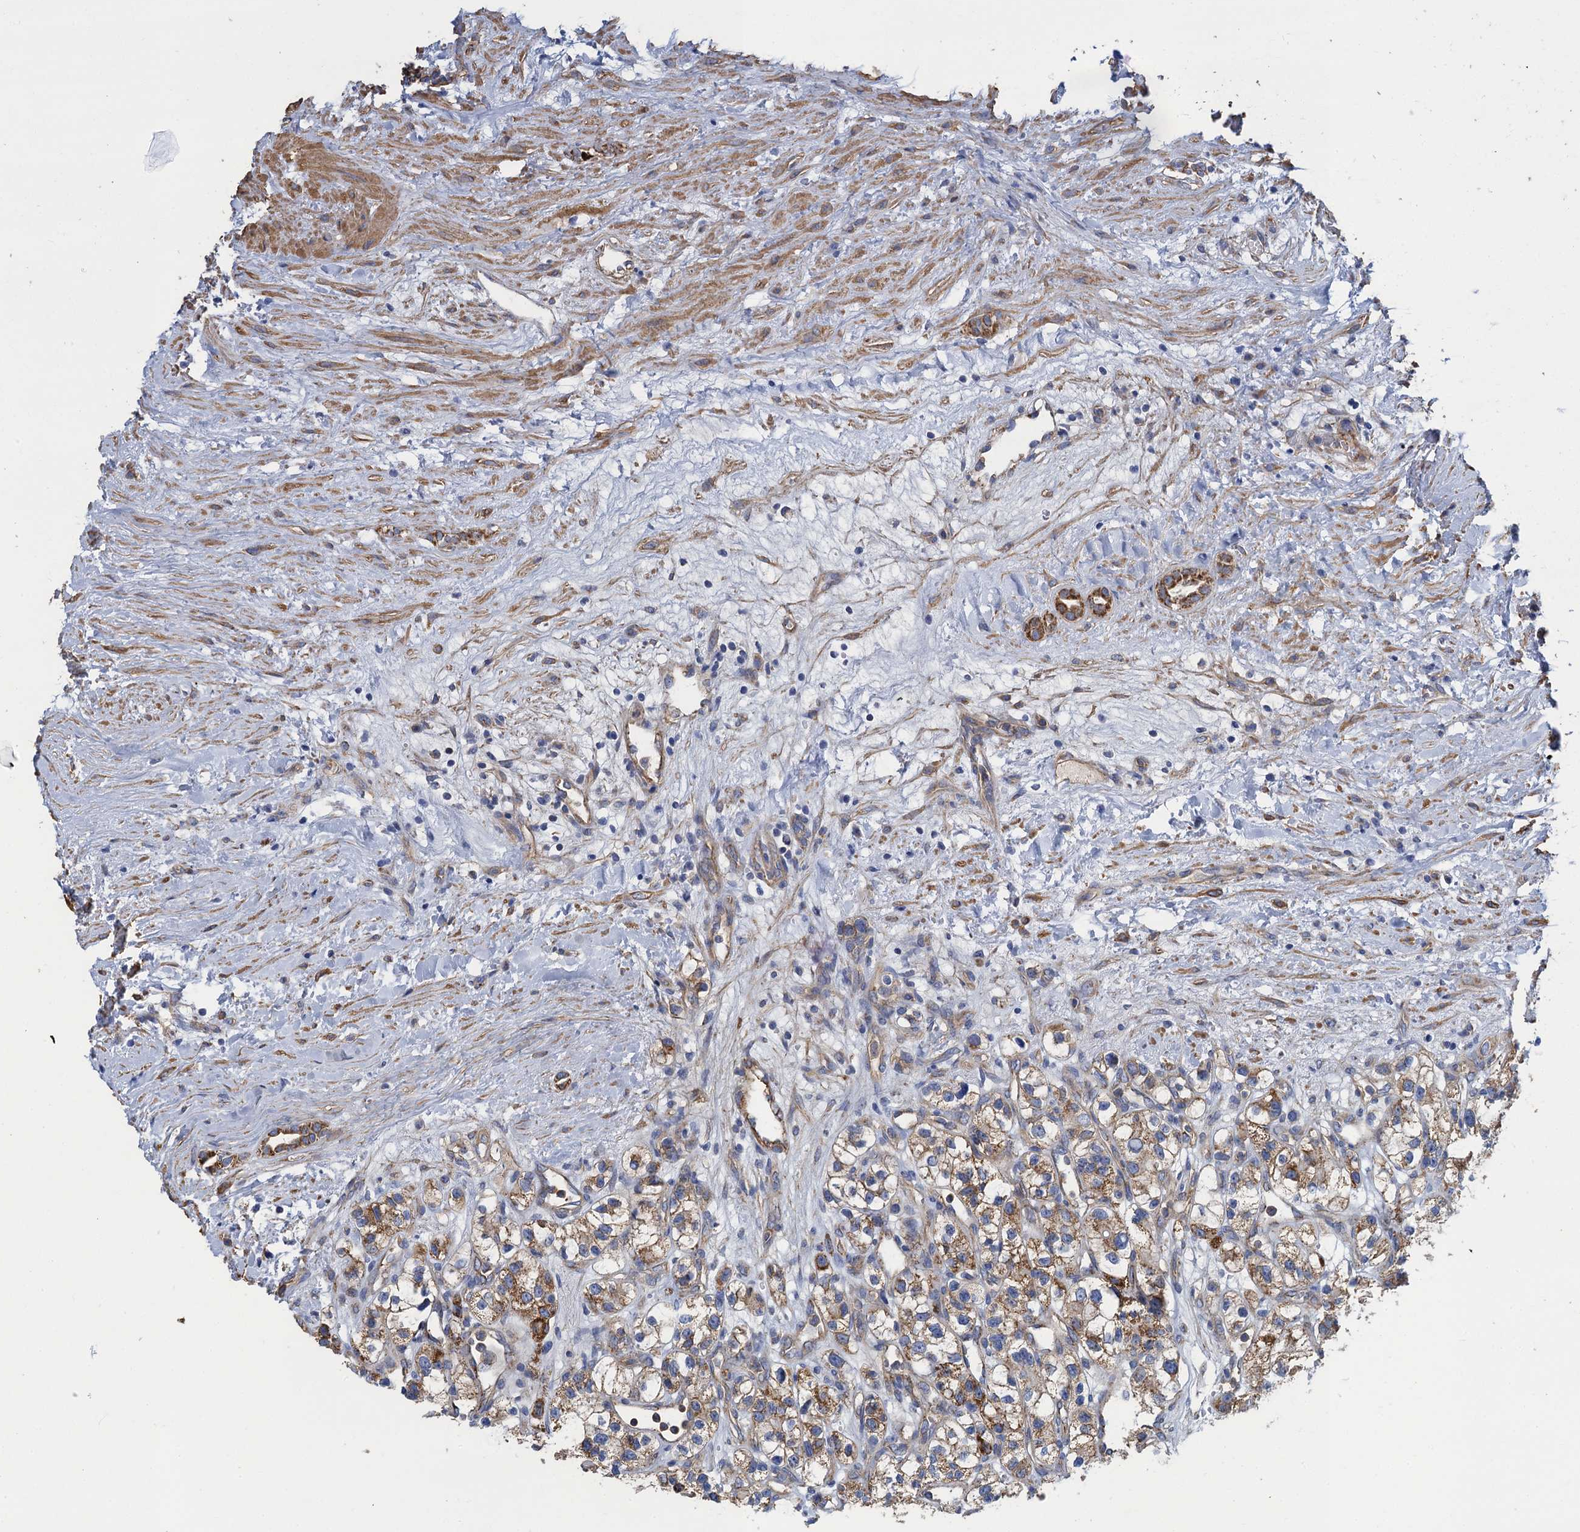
{"staining": {"intensity": "moderate", "quantity": "25%-75%", "location": "cytoplasmic/membranous"}, "tissue": "renal cancer", "cell_type": "Tumor cells", "image_type": "cancer", "snomed": [{"axis": "morphology", "description": "Adenocarcinoma, NOS"}, {"axis": "topography", "description": "Kidney"}], "caption": "Immunohistochemistry (IHC) photomicrograph of neoplastic tissue: adenocarcinoma (renal) stained using immunohistochemistry shows medium levels of moderate protein expression localized specifically in the cytoplasmic/membranous of tumor cells, appearing as a cytoplasmic/membranous brown color.", "gene": "GCSH", "patient": {"sex": "female", "age": 57}}